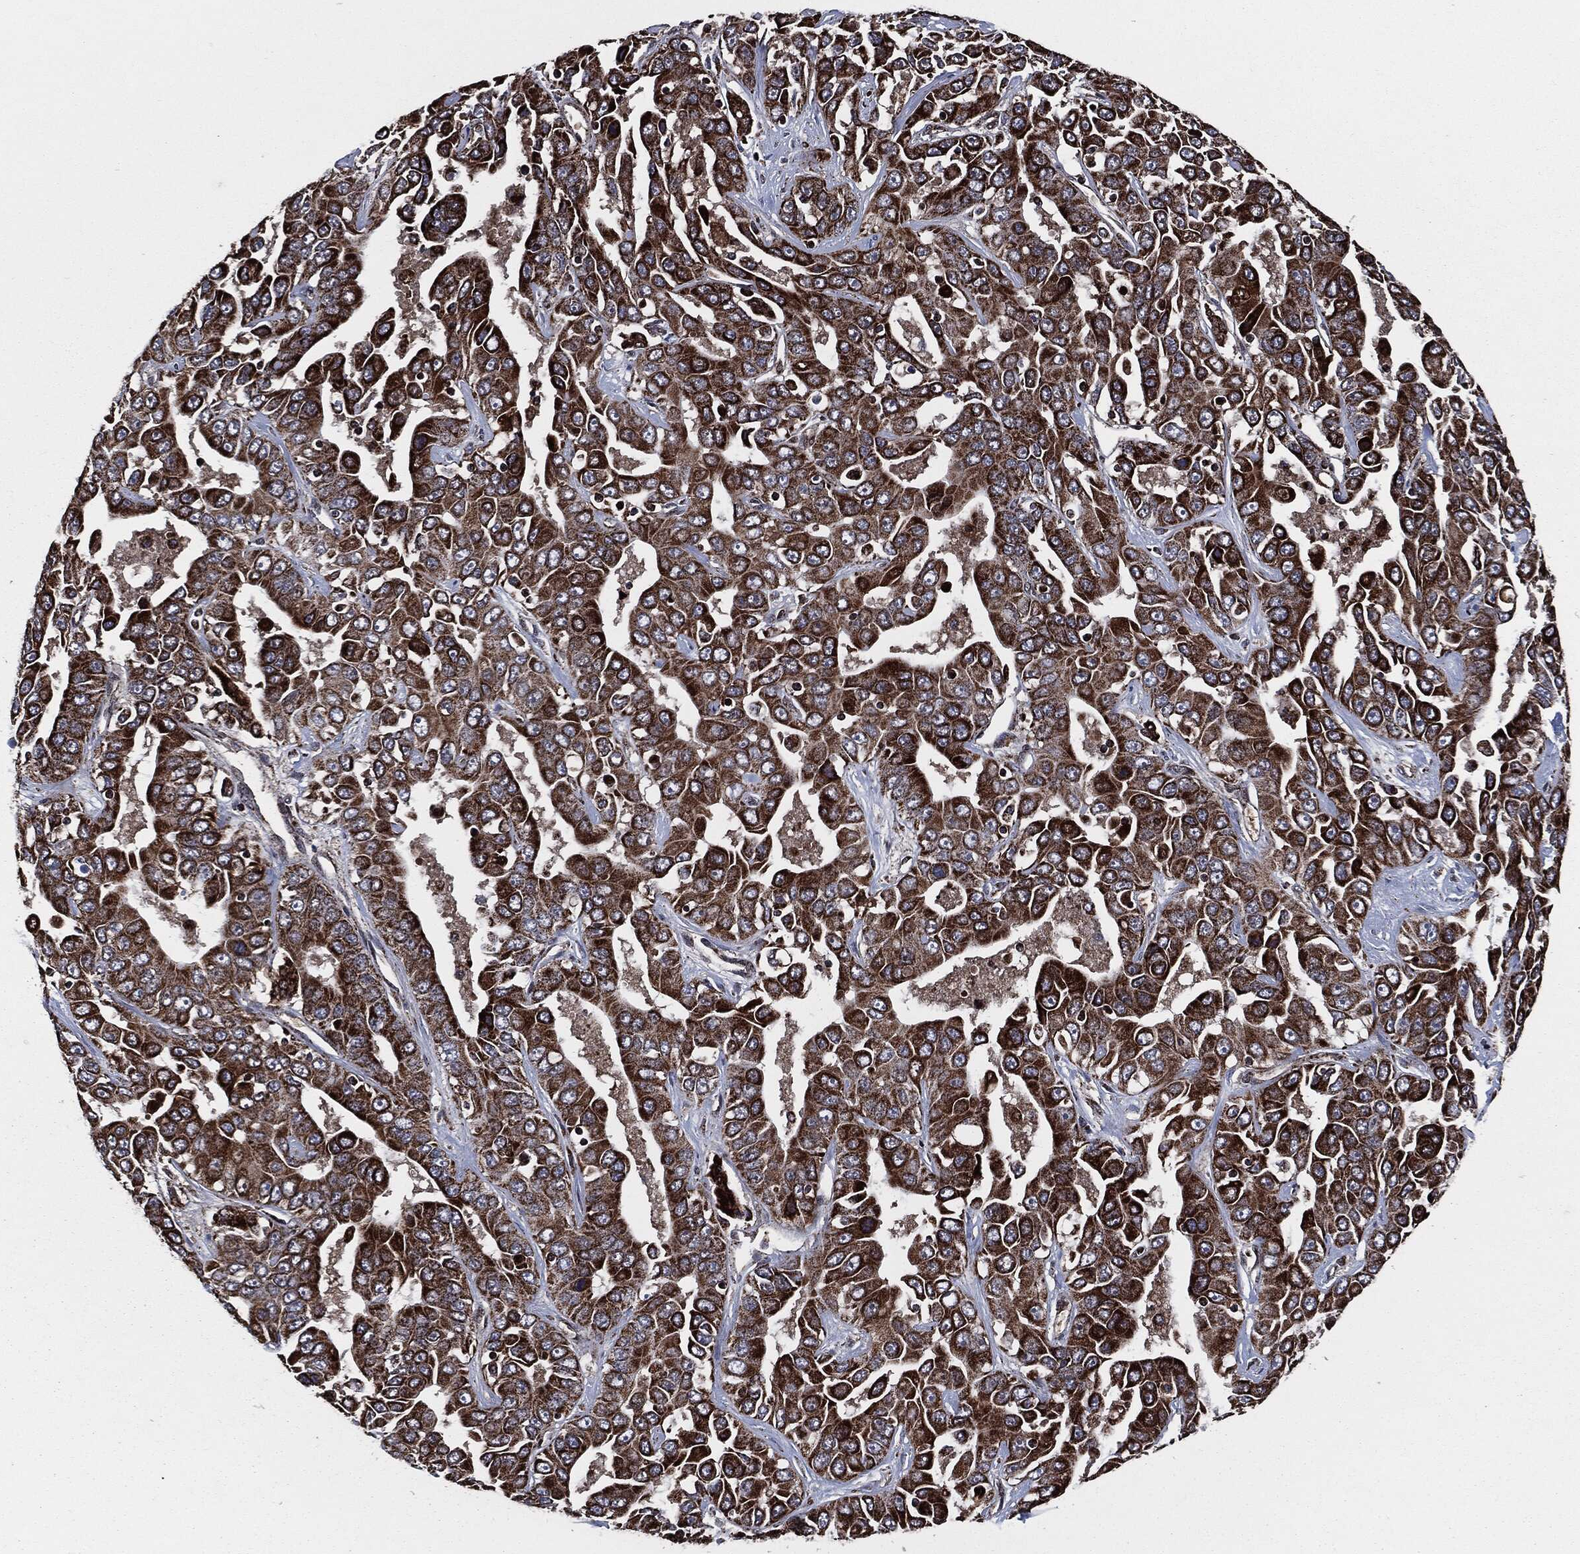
{"staining": {"intensity": "strong", "quantity": "25%-75%", "location": "cytoplasmic/membranous"}, "tissue": "liver cancer", "cell_type": "Tumor cells", "image_type": "cancer", "snomed": [{"axis": "morphology", "description": "Cholangiocarcinoma"}, {"axis": "topography", "description": "Liver"}], "caption": "This is an image of immunohistochemistry staining of liver cholangiocarcinoma, which shows strong staining in the cytoplasmic/membranous of tumor cells.", "gene": "FH", "patient": {"sex": "female", "age": 52}}